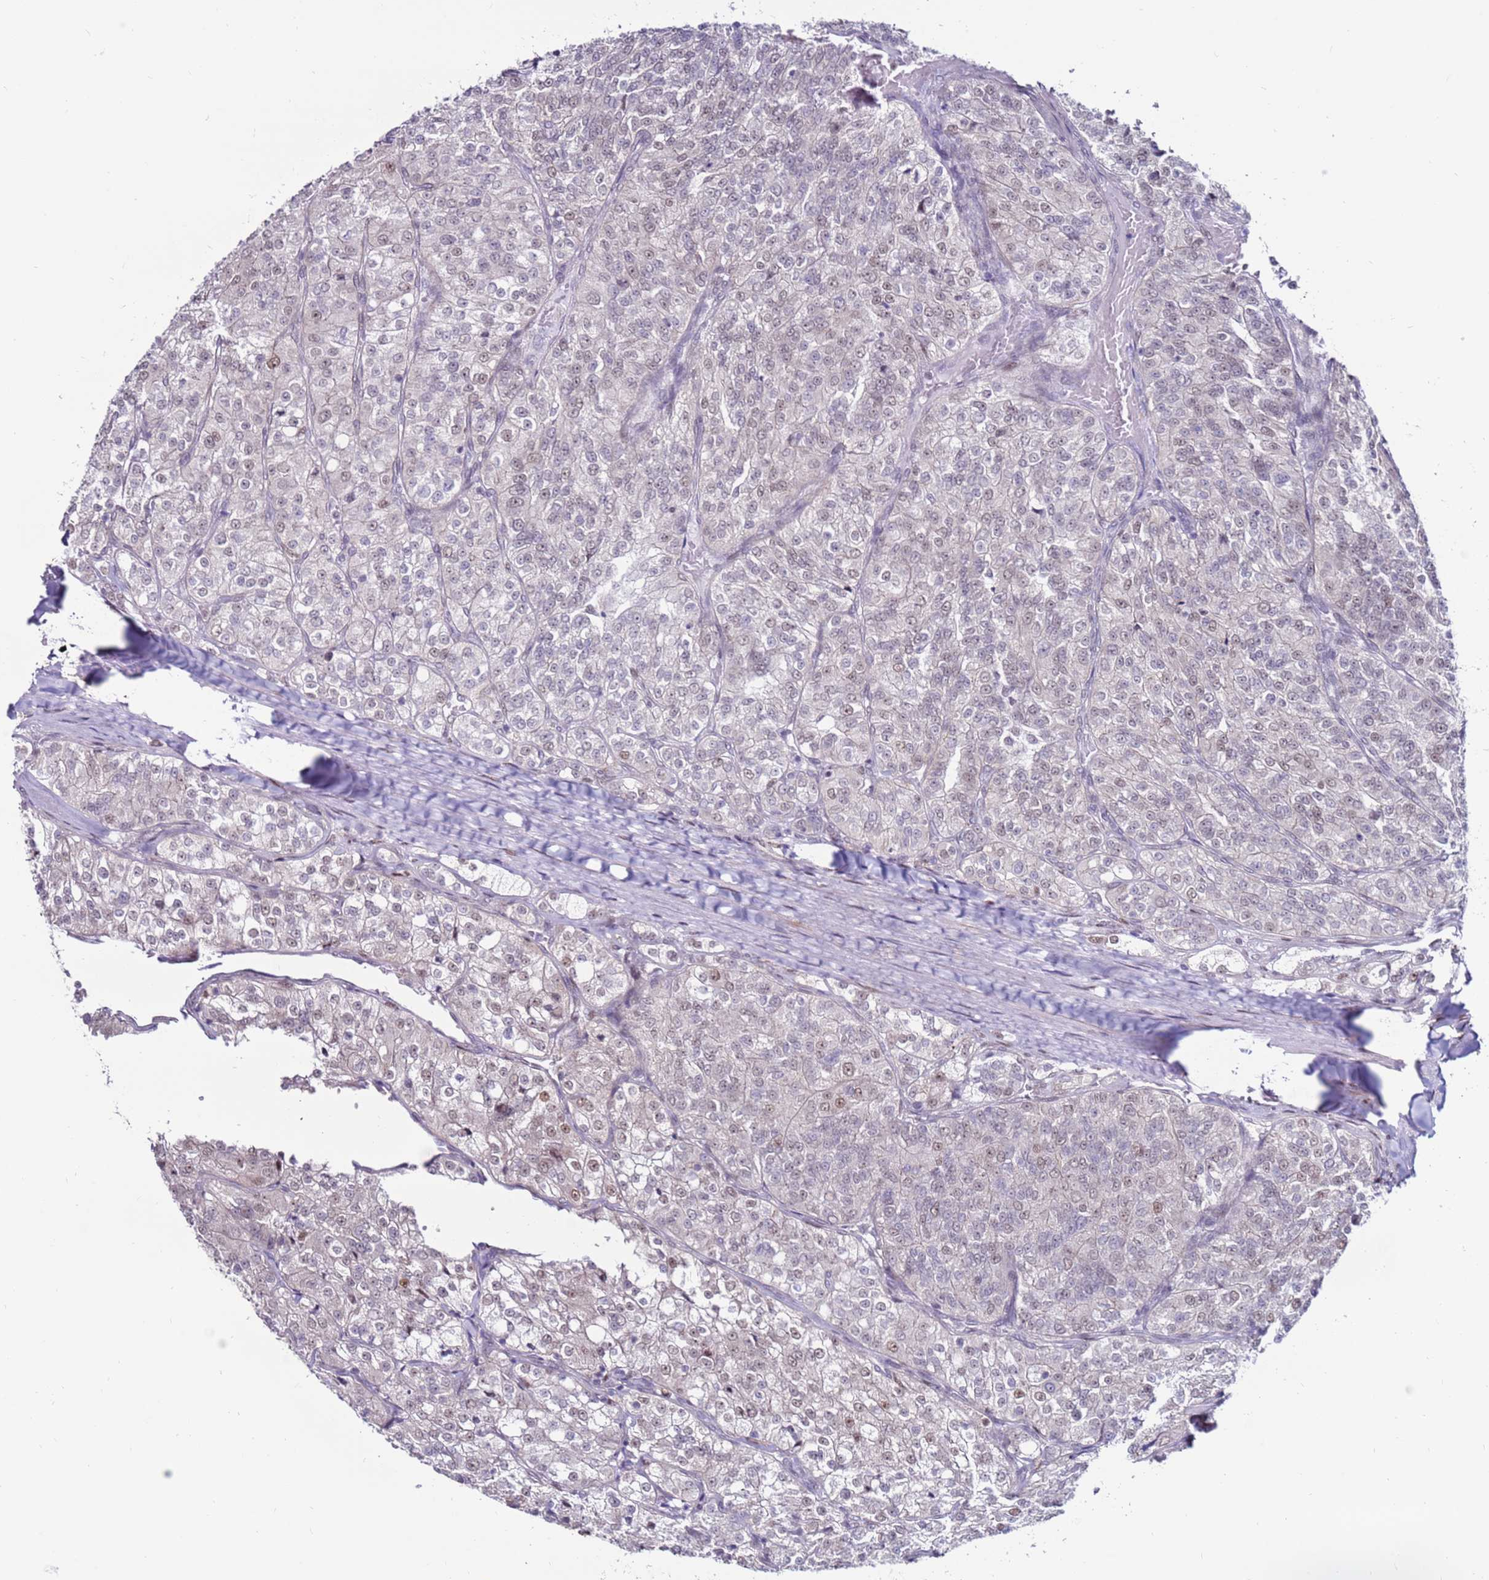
{"staining": {"intensity": "weak", "quantity": "<25%", "location": "nuclear"}, "tissue": "renal cancer", "cell_type": "Tumor cells", "image_type": "cancer", "snomed": [{"axis": "morphology", "description": "Adenocarcinoma, NOS"}, {"axis": "topography", "description": "Kidney"}], "caption": "Immunohistochemistry (IHC) of human renal cancer shows no staining in tumor cells. Brightfield microscopy of immunohistochemistry (IHC) stained with DAB (3,3'-diaminobenzidine) (brown) and hematoxylin (blue), captured at high magnification.", "gene": "KPNA4", "patient": {"sex": "female", "age": 63}}